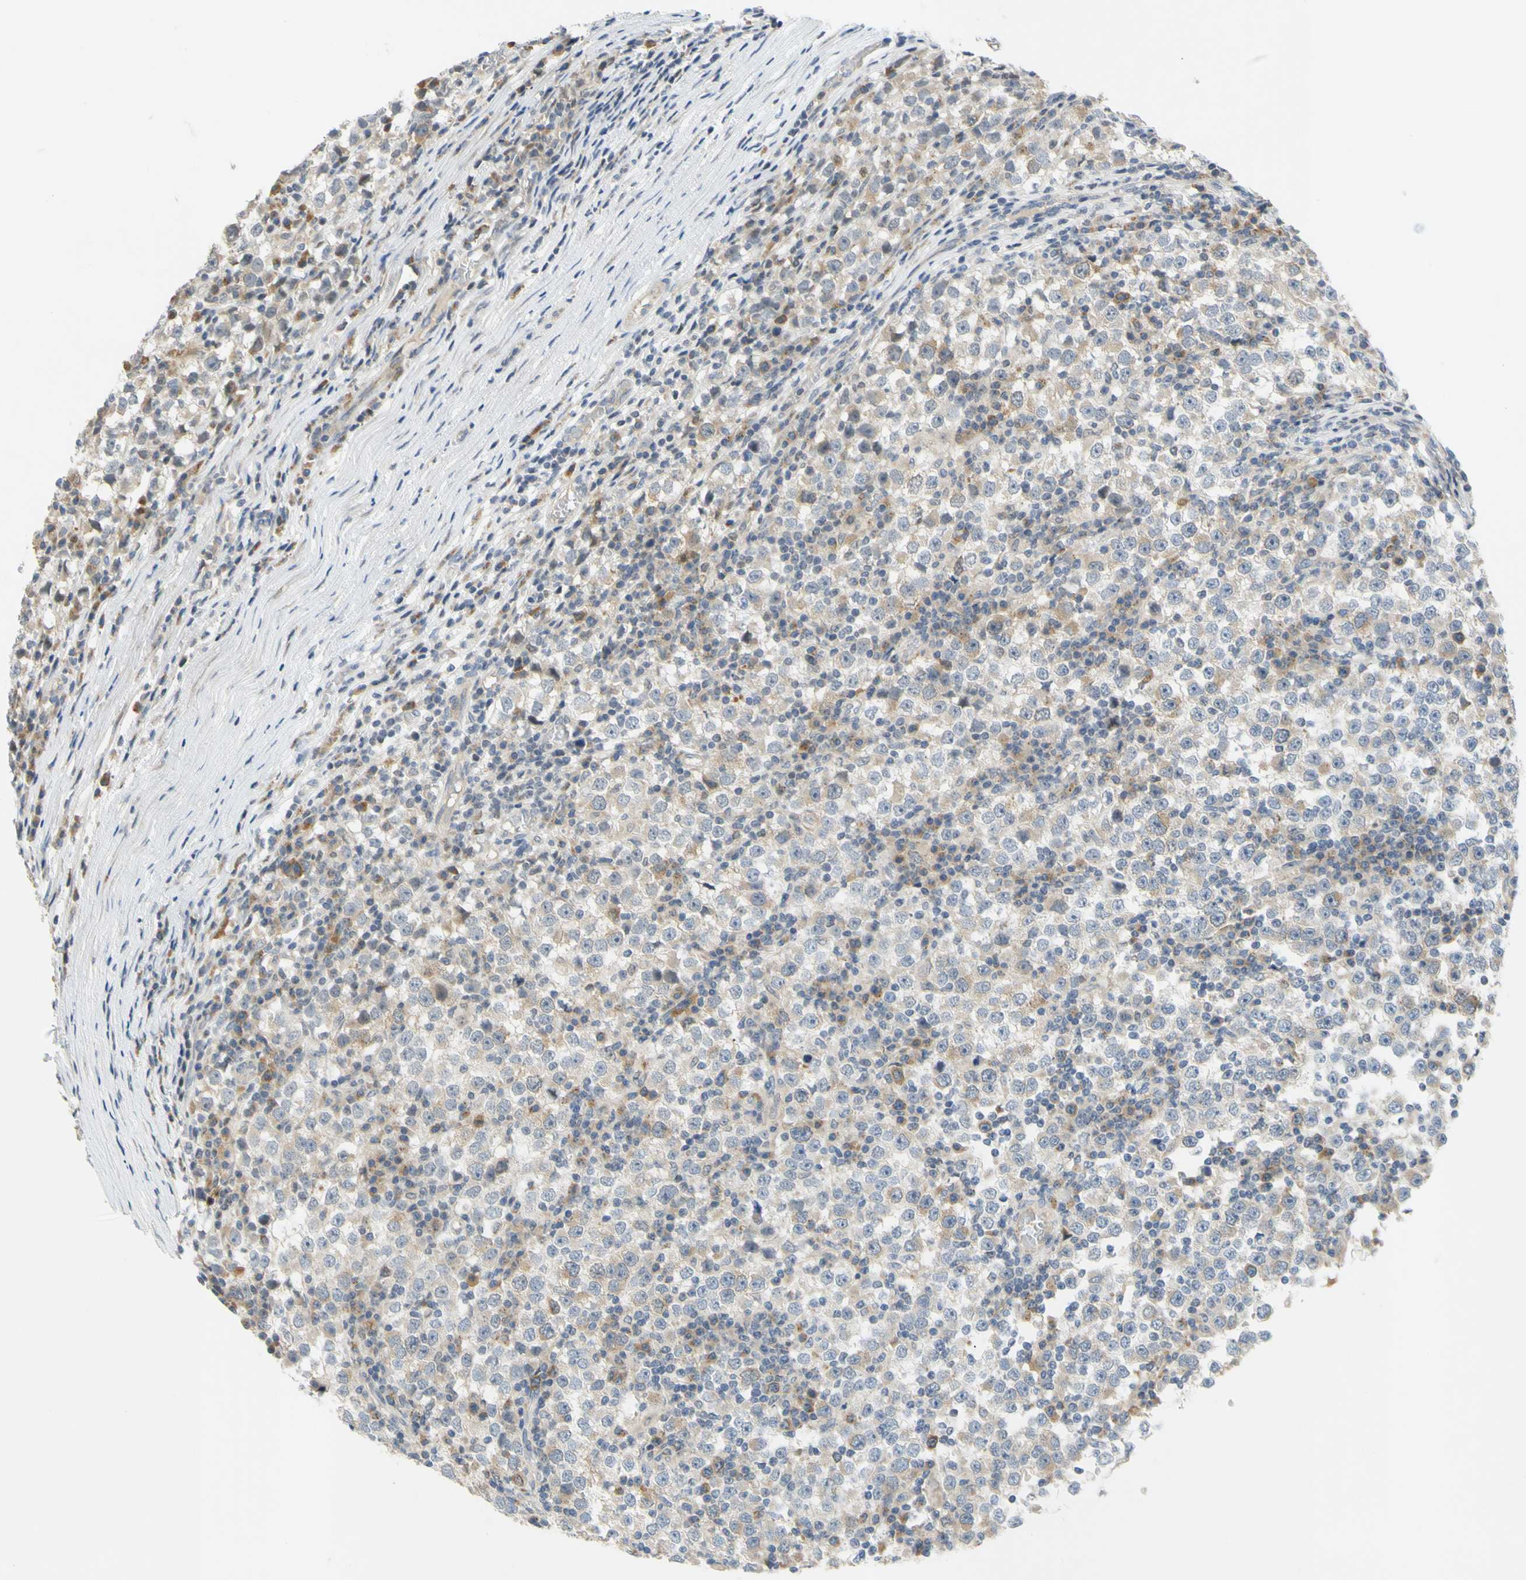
{"staining": {"intensity": "weak", "quantity": "25%-75%", "location": "cytoplasmic/membranous"}, "tissue": "testis cancer", "cell_type": "Tumor cells", "image_type": "cancer", "snomed": [{"axis": "morphology", "description": "Seminoma, NOS"}, {"axis": "topography", "description": "Testis"}], "caption": "There is low levels of weak cytoplasmic/membranous expression in tumor cells of testis seminoma, as demonstrated by immunohistochemical staining (brown color).", "gene": "CCNB2", "patient": {"sex": "male", "age": 65}}